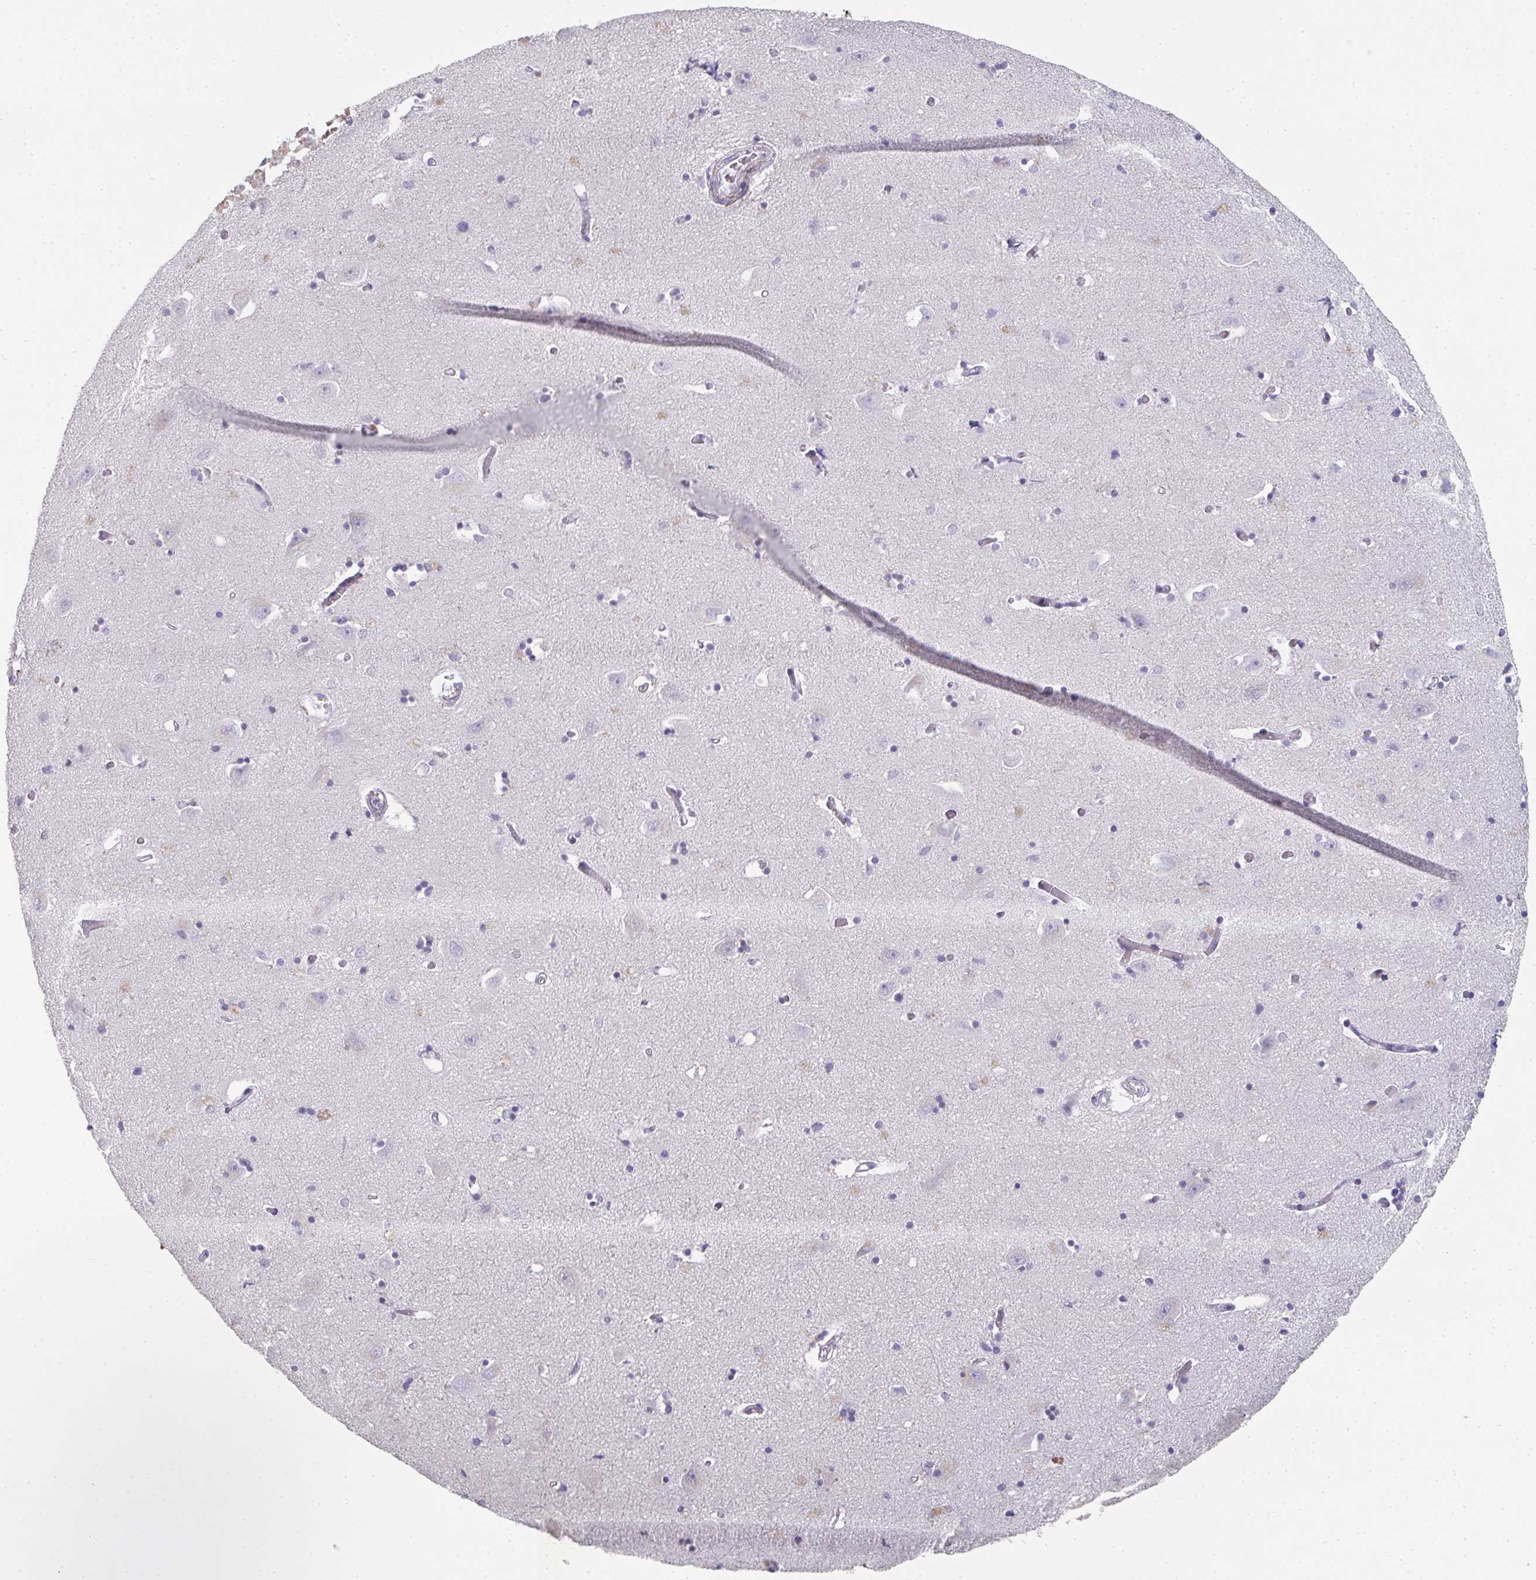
{"staining": {"intensity": "negative", "quantity": "none", "location": "none"}, "tissue": "caudate", "cell_type": "Glial cells", "image_type": "normal", "snomed": [{"axis": "morphology", "description": "Normal tissue, NOS"}, {"axis": "topography", "description": "Lateral ventricle wall"}, {"axis": "topography", "description": "Hippocampus"}], "caption": "This histopathology image is of unremarkable caudate stained with IHC to label a protein in brown with the nuclei are counter-stained blue. There is no staining in glial cells. The staining is performed using DAB brown chromogen with nuclei counter-stained in using hematoxylin.", "gene": "A1CF", "patient": {"sex": "female", "age": 63}}